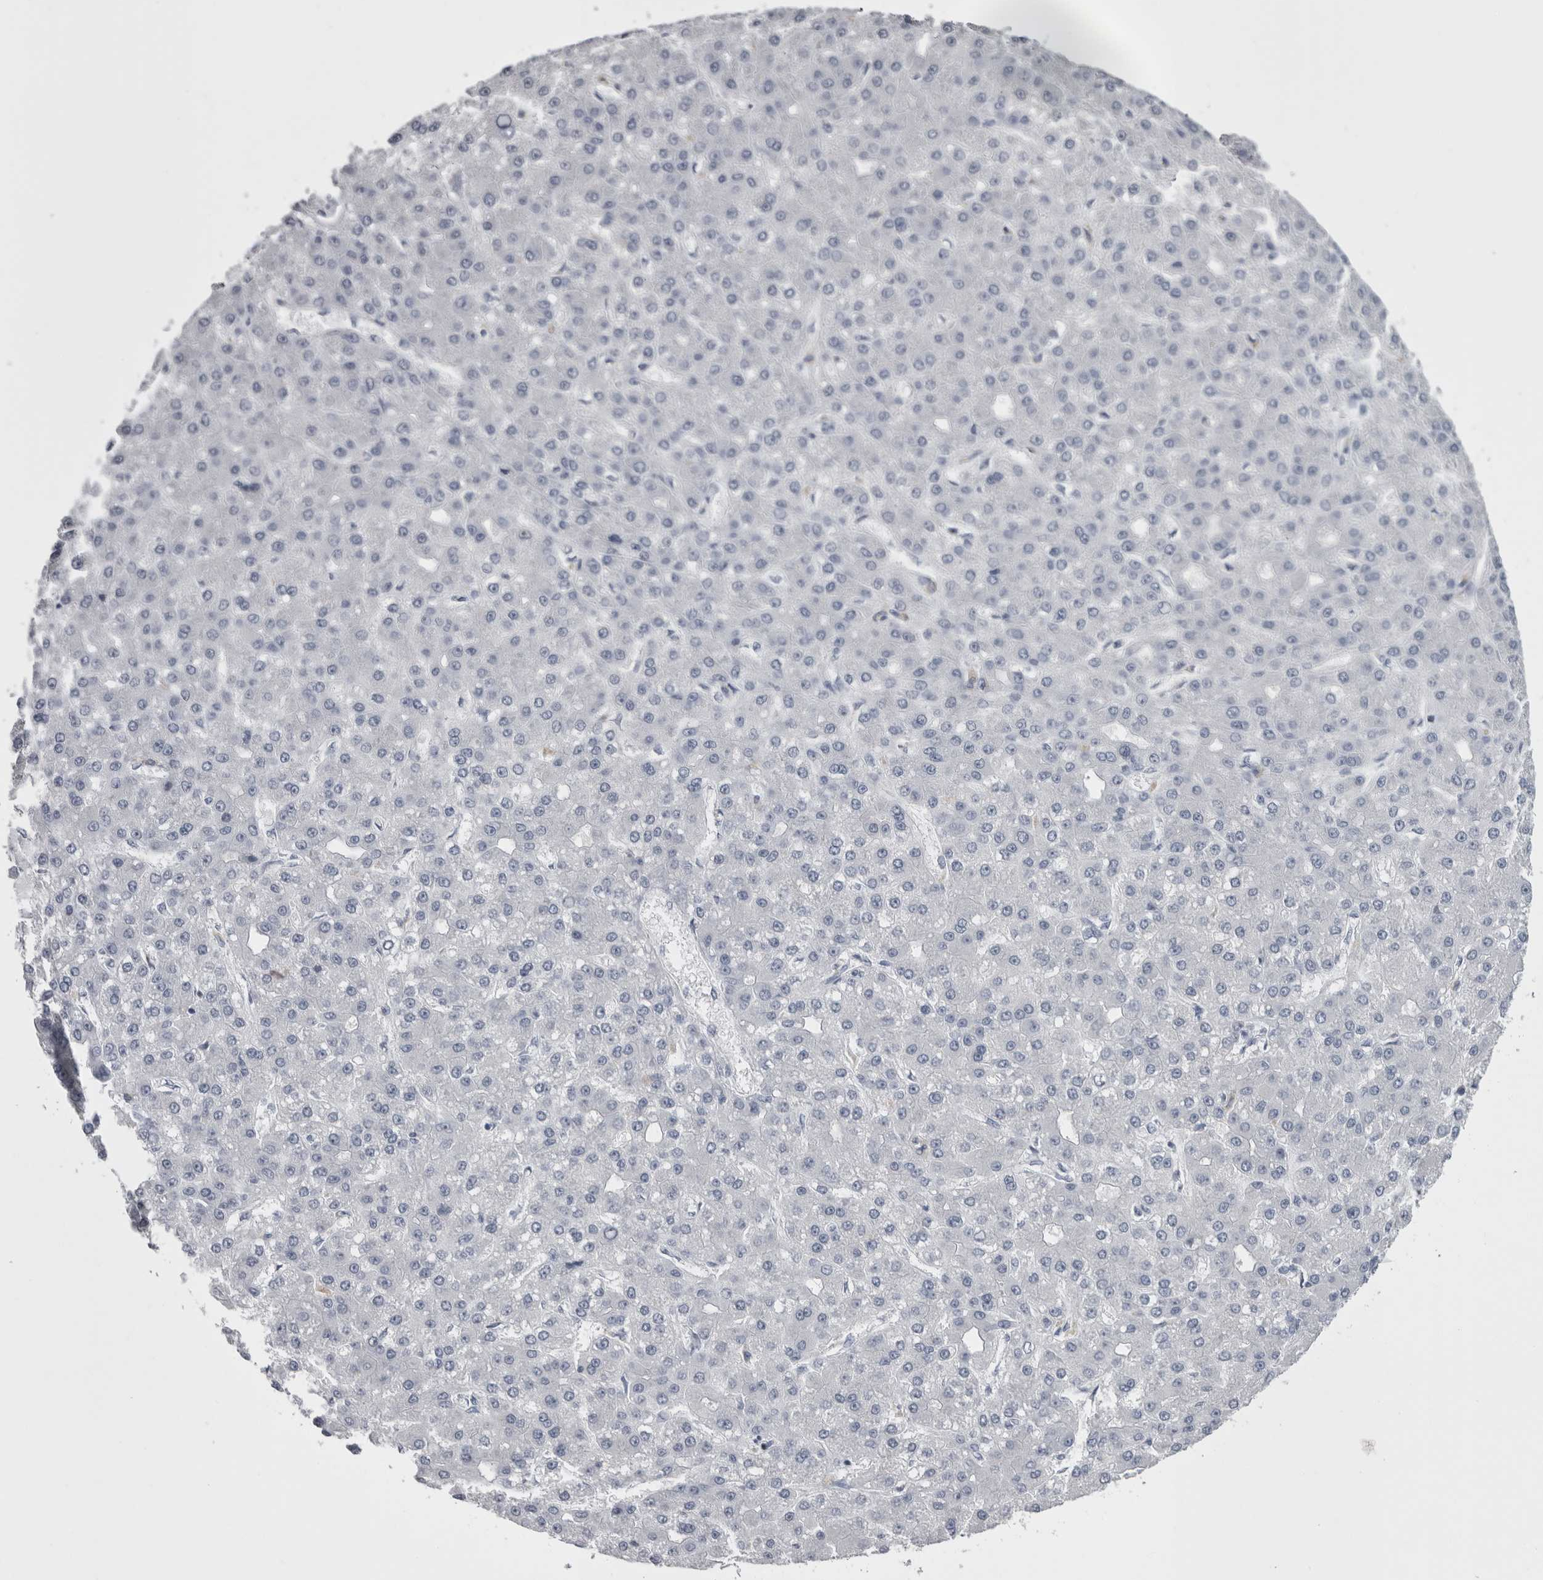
{"staining": {"intensity": "negative", "quantity": "none", "location": "none"}, "tissue": "liver cancer", "cell_type": "Tumor cells", "image_type": "cancer", "snomed": [{"axis": "morphology", "description": "Carcinoma, Hepatocellular, NOS"}, {"axis": "topography", "description": "Liver"}], "caption": "An IHC photomicrograph of liver hepatocellular carcinoma is shown. There is no staining in tumor cells of liver hepatocellular carcinoma.", "gene": "C1orf54", "patient": {"sex": "male", "age": 67}}